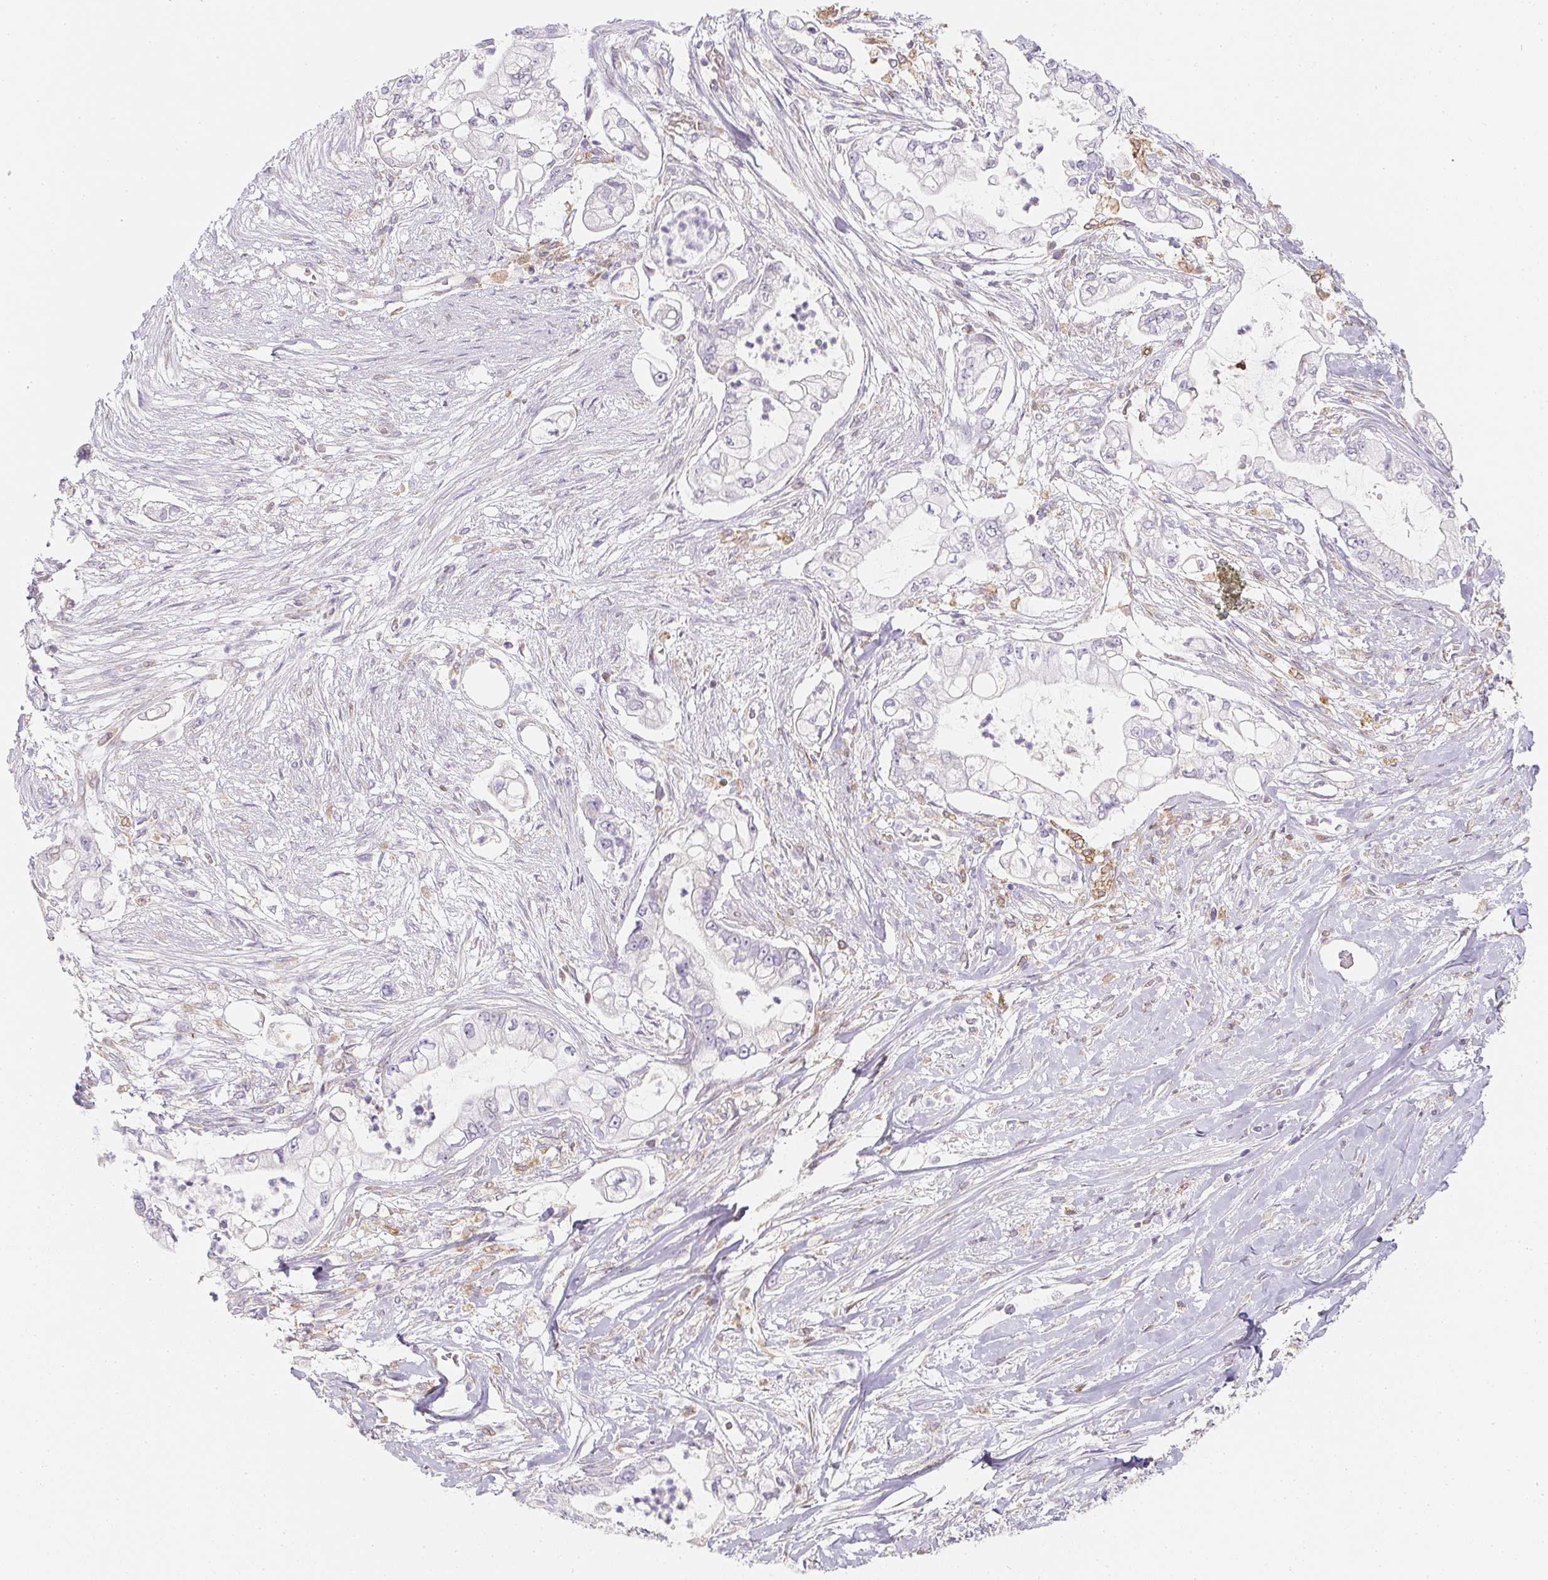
{"staining": {"intensity": "negative", "quantity": "none", "location": "none"}, "tissue": "pancreatic cancer", "cell_type": "Tumor cells", "image_type": "cancer", "snomed": [{"axis": "morphology", "description": "Adenocarcinoma, NOS"}, {"axis": "topography", "description": "Pancreas"}], "caption": "A micrograph of adenocarcinoma (pancreatic) stained for a protein reveals no brown staining in tumor cells.", "gene": "SOAT1", "patient": {"sex": "female", "age": 69}}